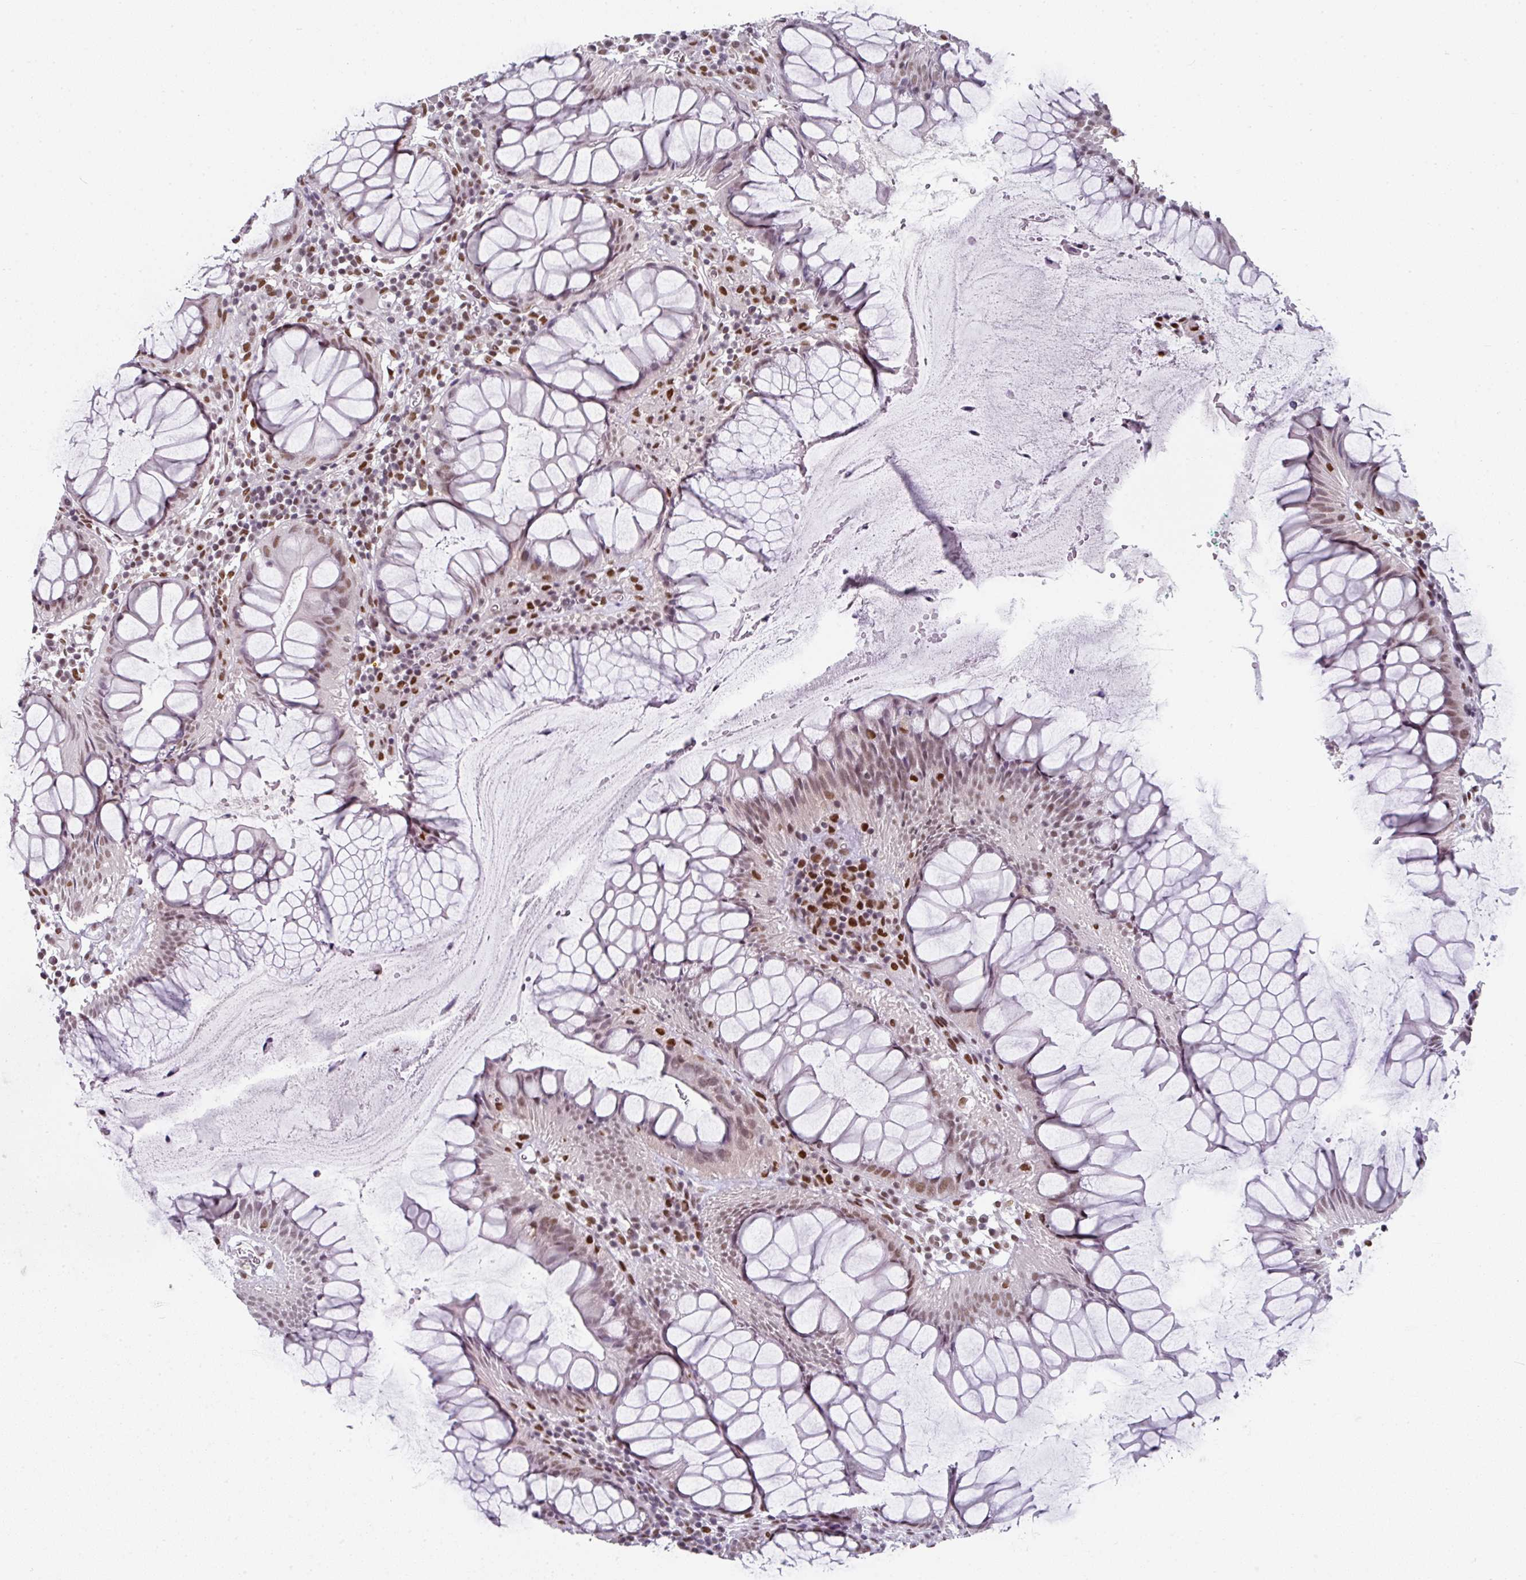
{"staining": {"intensity": "moderate", "quantity": ">75%", "location": "nuclear"}, "tissue": "colorectal cancer", "cell_type": "Tumor cells", "image_type": "cancer", "snomed": [{"axis": "morphology", "description": "Adenocarcinoma, NOS"}, {"axis": "topography", "description": "Rectum"}], "caption": "Moderate nuclear staining is seen in about >75% of tumor cells in colorectal cancer (adenocarcinoma).", "gene": "RAD50", "patient": {"sex": "male", "age": 69}}